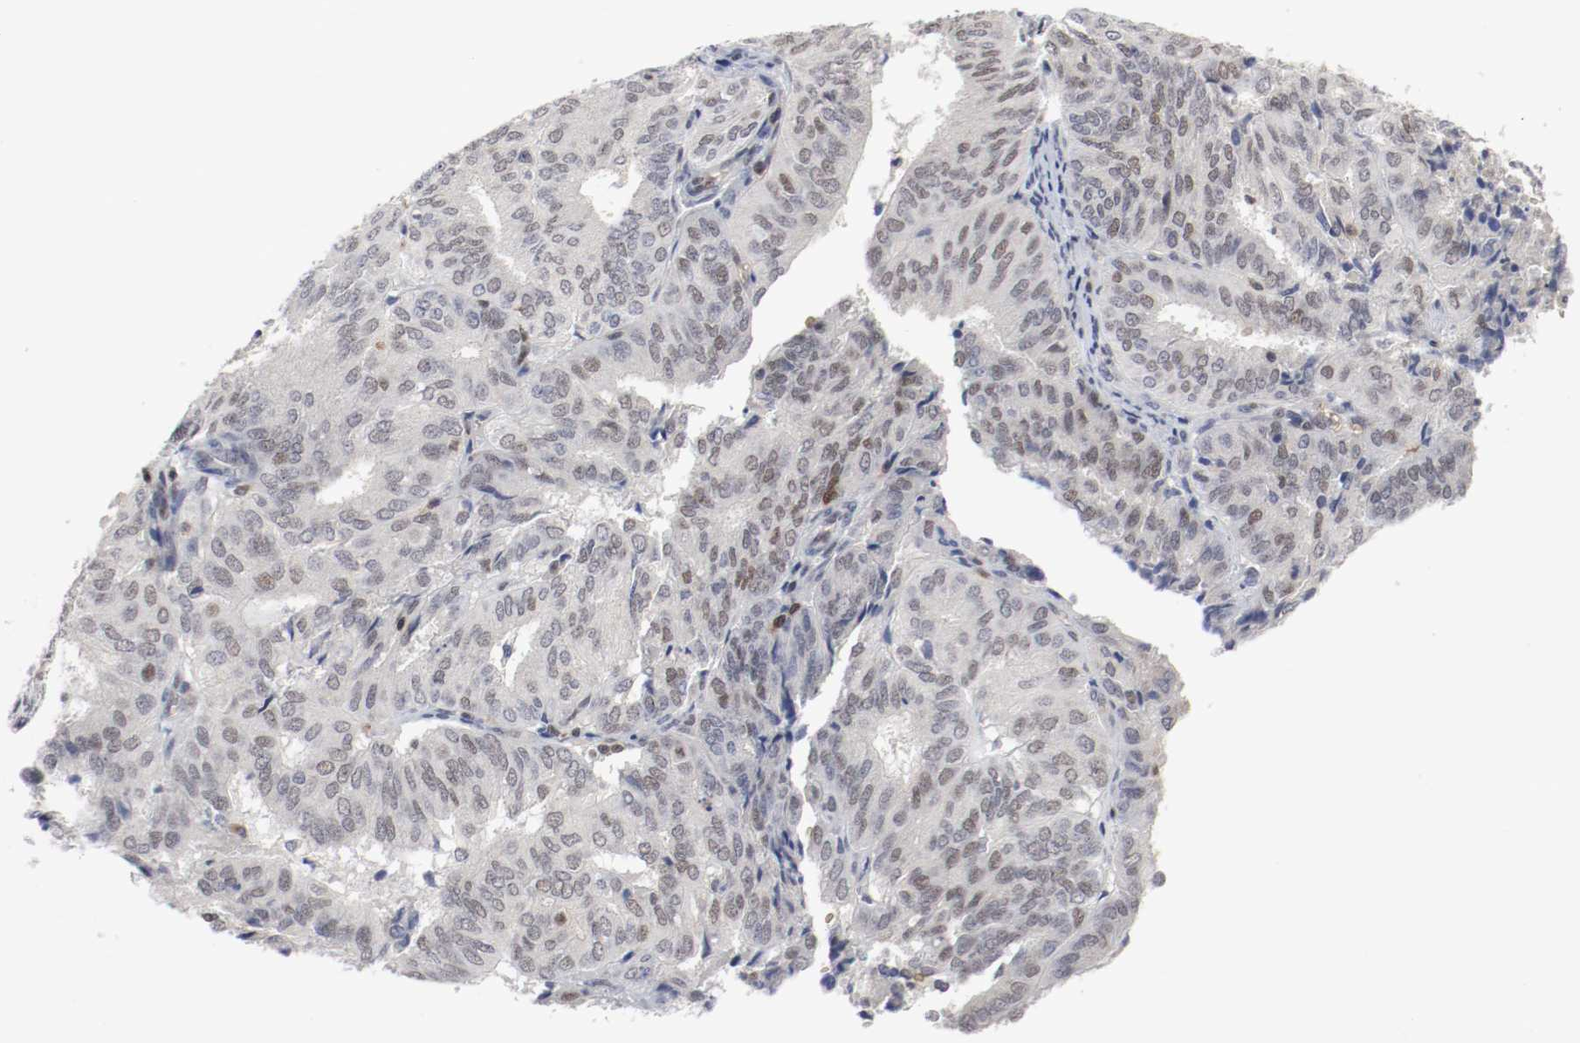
{"staining": {"intensity": "weak", "quantity": "<25%", "location": "nuclear"}, "tissue": "endometrial cancer", "cell_type": "Tumor cells", "image_type": "cancer", "snomed": [{"axis": "morphology", "description": "Adenocarcinoma, NOS"}, {"axis": "topography", "description": "Uterus"}], "caption": "Immunohistochemistry (IHC) of human adenocarcinoma (endometrial) demonstrates no positivity in tumor cells.", "gene": "JUND", "patient": {"sex": "female", "age": 60}}